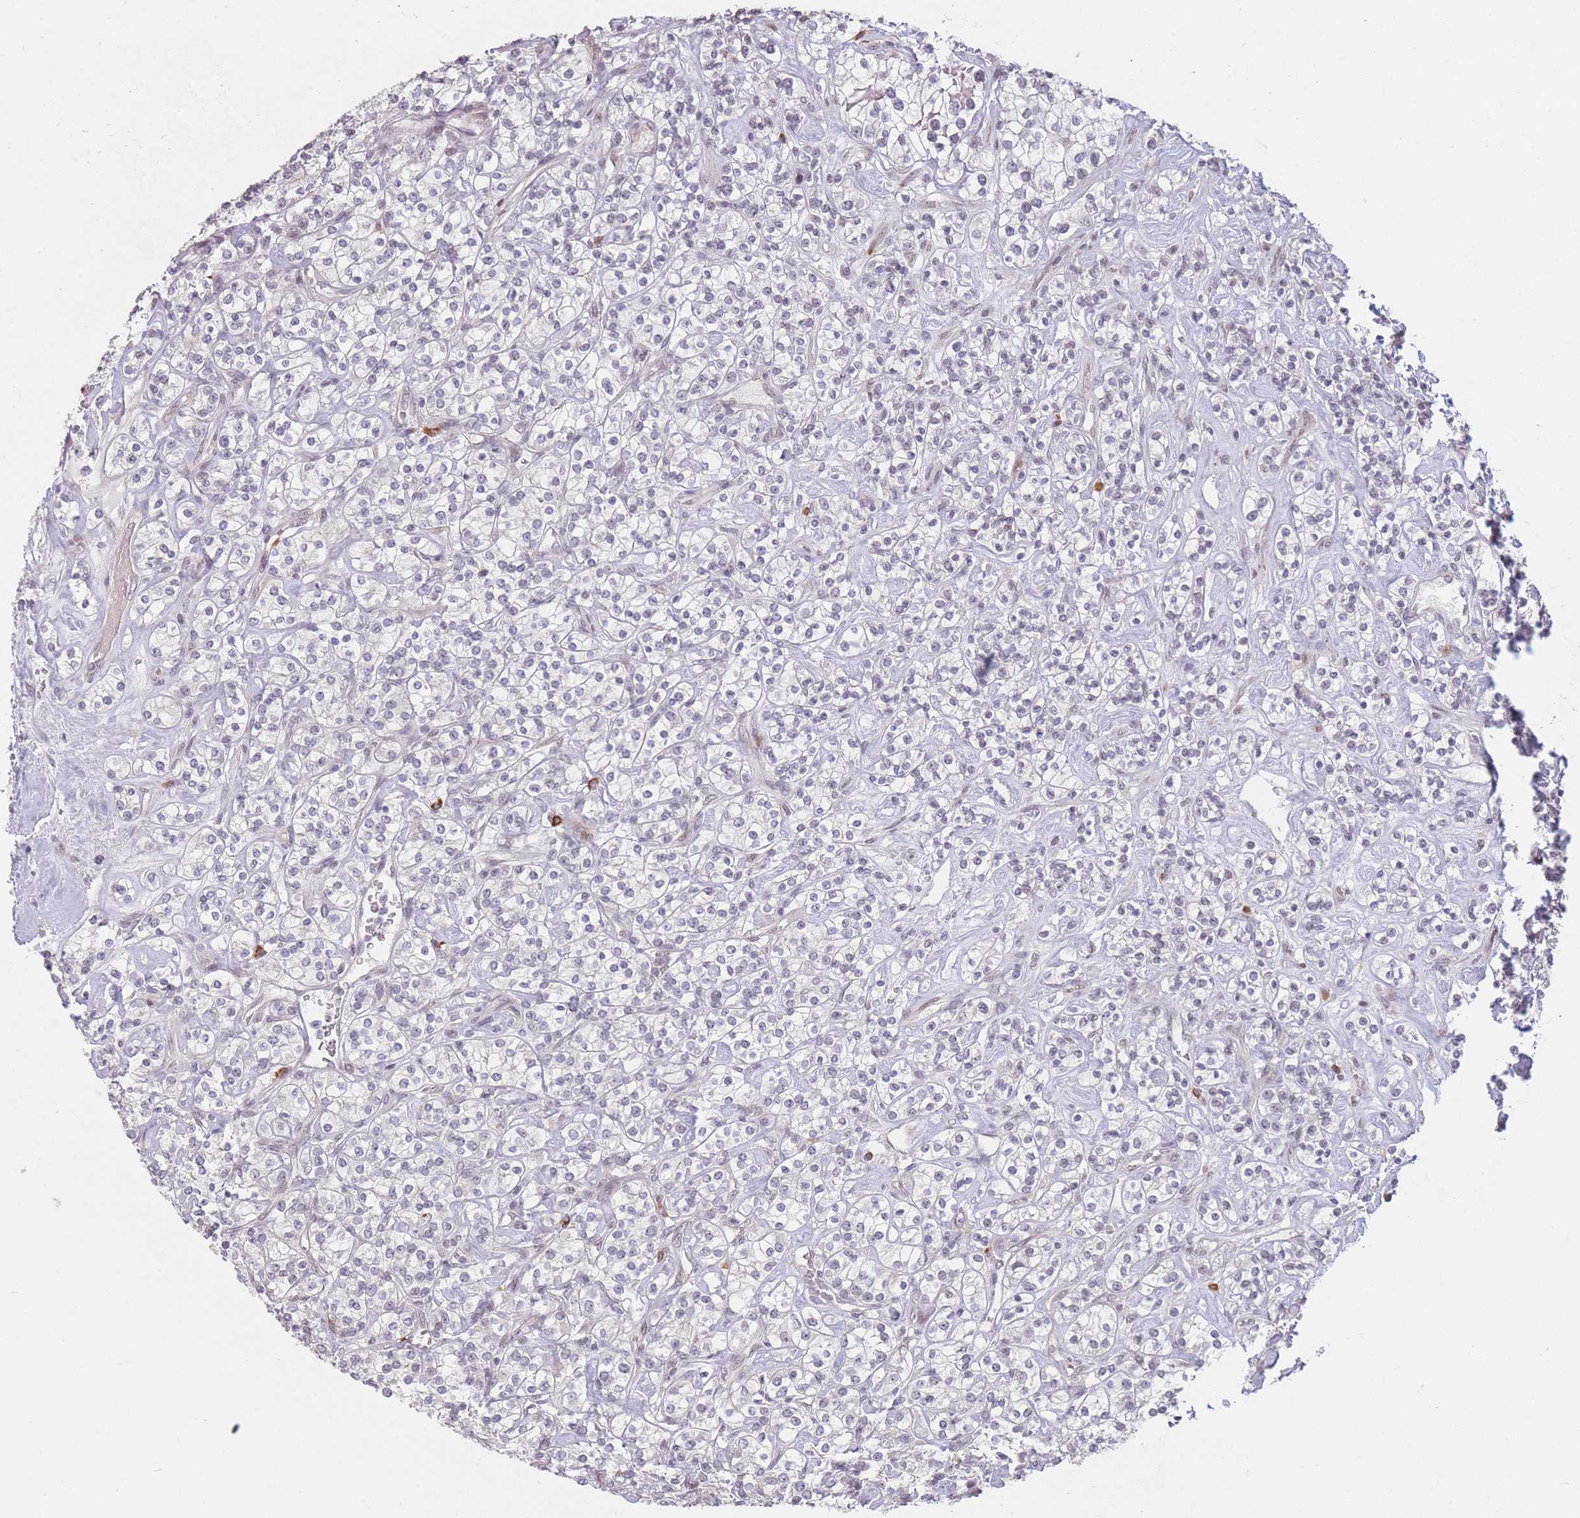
{"staining": {"intensity": "negative", "quantity": "none", "location": "none"}, "tissue": "renal cancer", "cell_type": "Tumor cells", "image_type": "cancer", "snomed": [{"axis": "morphology", "description": "Adenocarcinoma, NOS"}, {"axis": "topography", "description": "Kidney"}], "caption": "Image shows no protein staining in tumor cells of renal adenocarcinoma tissue.", "gene": "SUPT6H", "patient": {"sex": "male", "age": 77}}